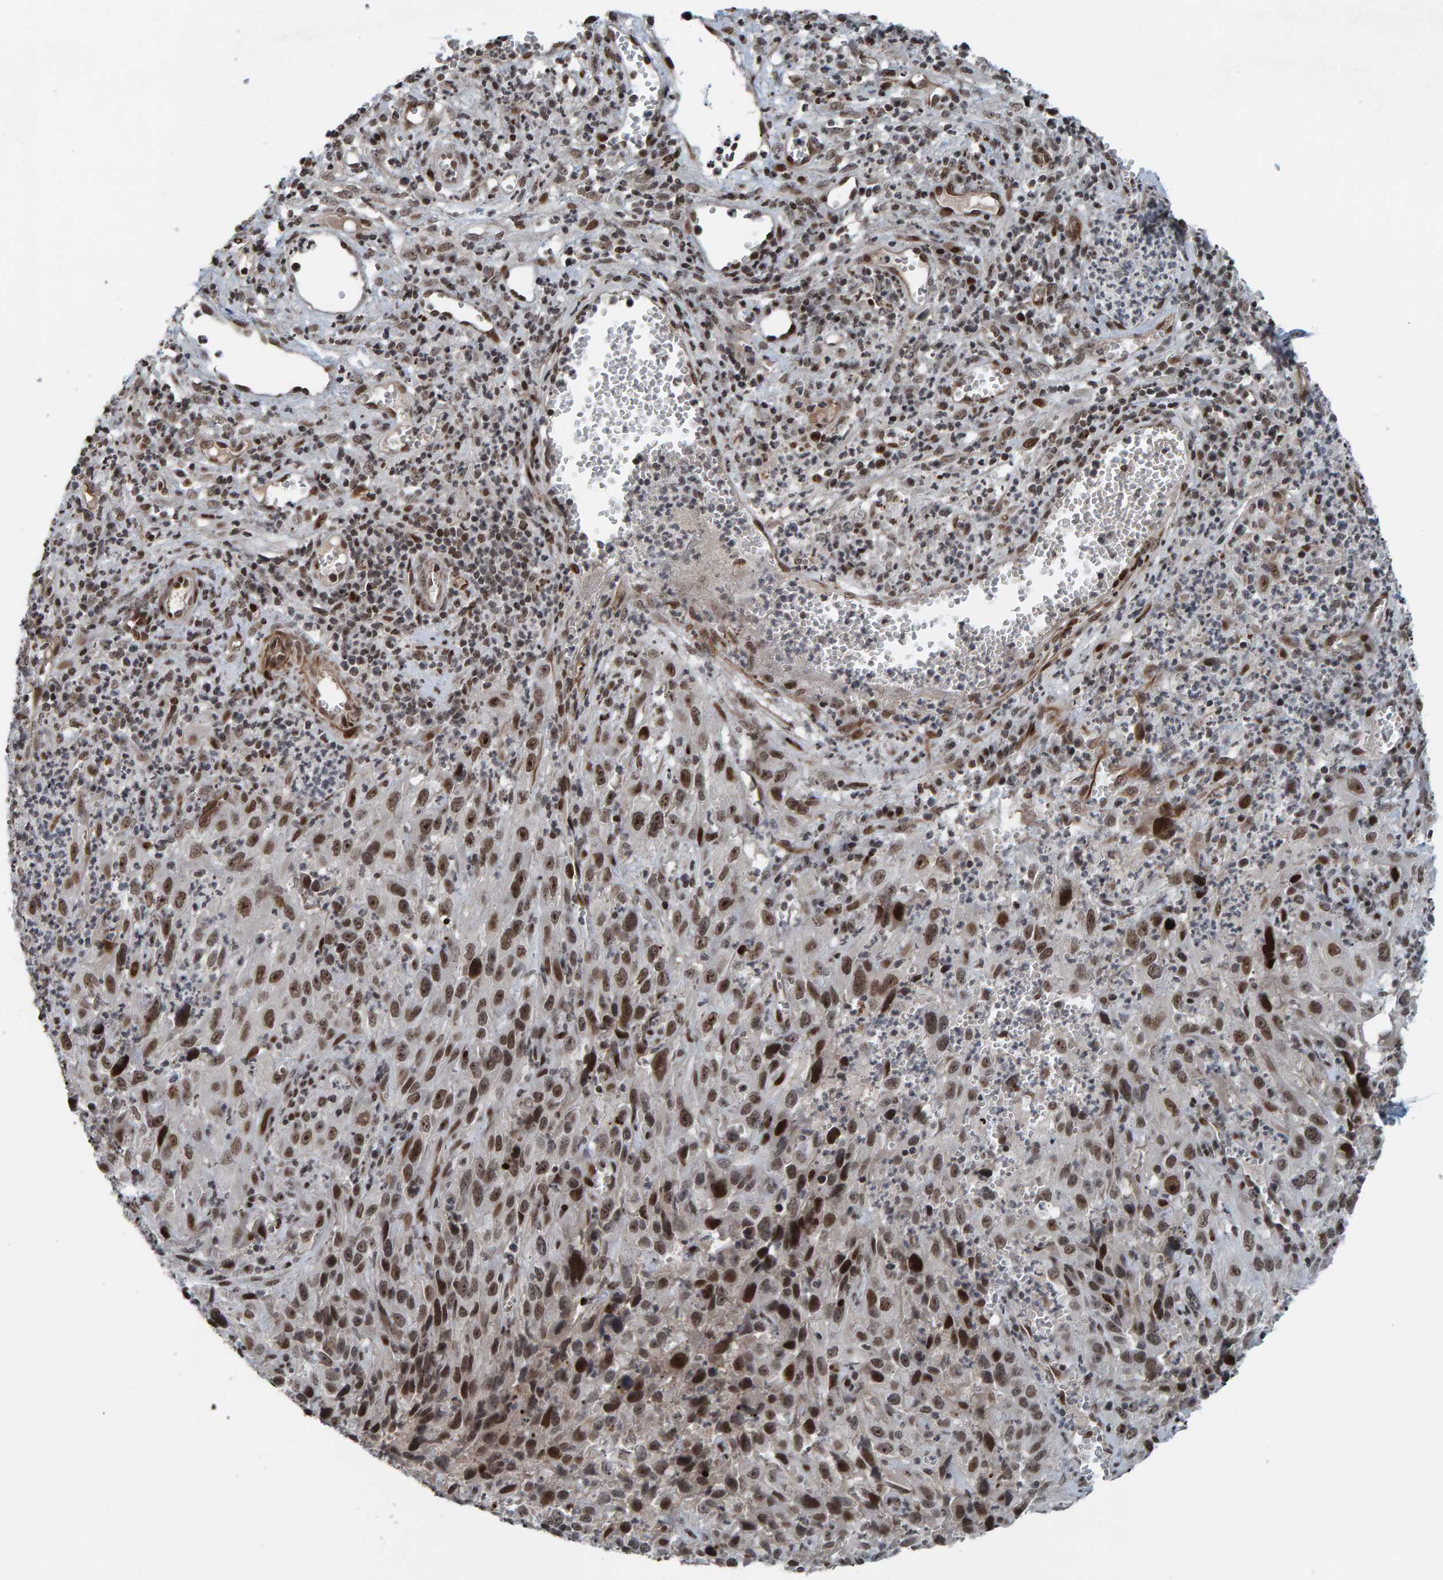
{"staining": {"intensity": "moderate", "quantity": ">75%", "location": "nuclear"}, "tissue": "cervical cancer", "cell_type": "Tumor cells", "image_type": "cancer", "snomed": [{"axis": "morphology", "description": "Squamous cell carcinoma, NOS"}, {"axis": "topography", "description": "Cervix"}], "caption": "A photomicrograph of squamous cell carcinoma (cervical) stained for a protein shows moderate nuclear brown staining in tumor cells.", "gene": "ZNF366", "patient": {"sex": "female", "age": 32}}